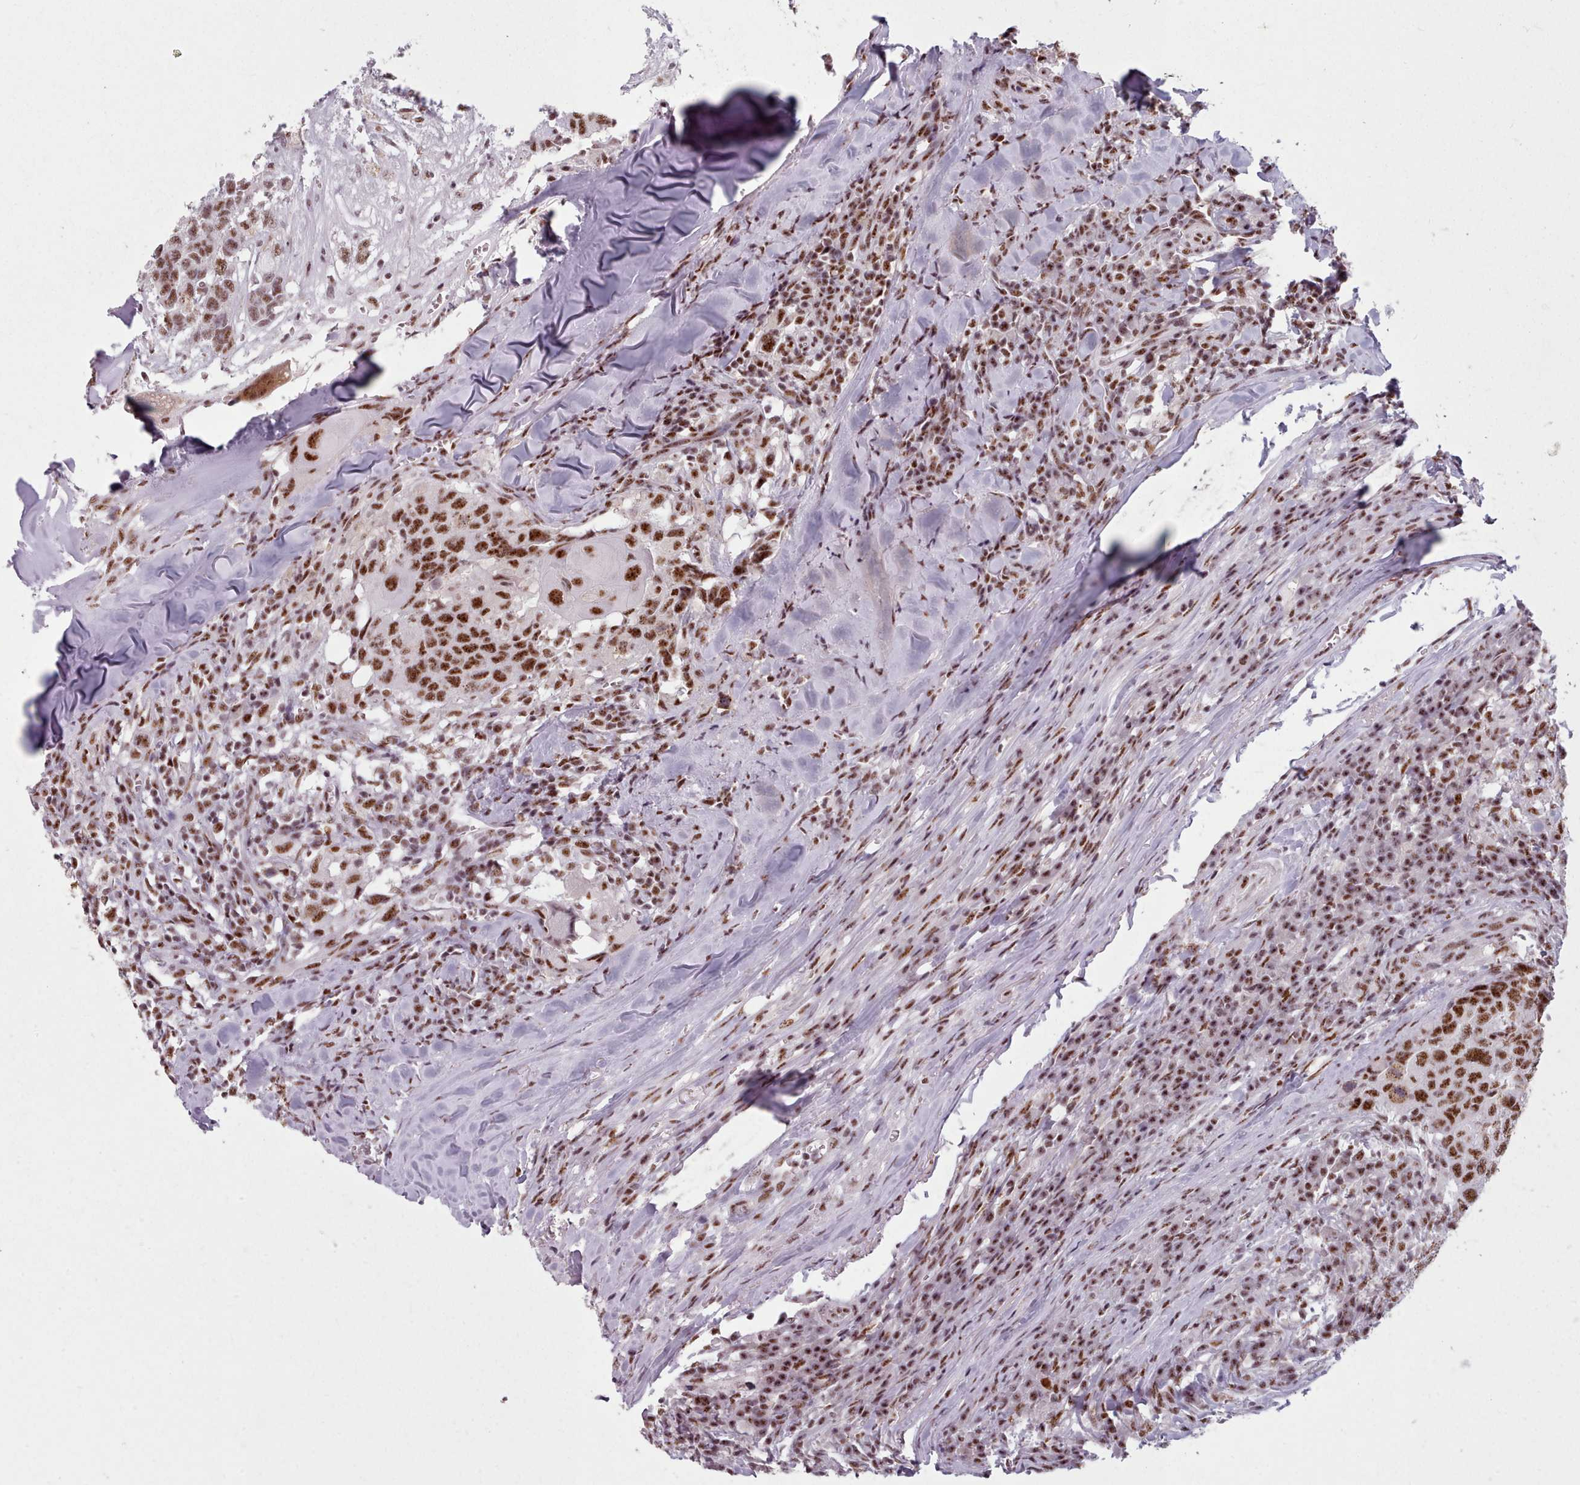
{"staining": {"intensity": "strong", "quantity": ">75%", "location": "nuclear"}, "tissue": "head and neck cancer", "cell_type": "Tumor cells", "image_type": "cancer", "snomed": [{"axis": "morphology", "description": "Normal tissue, NOS"}, {"axis": "morphology", "description": "Squamous cell carcinoma, NOS"}, {"axis": "topography", "description": "Skeletal muscle"}, {"axis": "topography", "description": "Vascular tissue"}, {"axis": "topography", "description": "Peripheral nerve tissue"}, {"axis": "topography", "description": "Head-Neck"}], "caption": "Strong nuclear positivity for a protein is present in about >75% of tumor cells of head and neck squamous cell carcinoma using immunohistochemistry (IHC).", "gene": "SRRM1", "patient": {"sex": "male", "age": 66}}